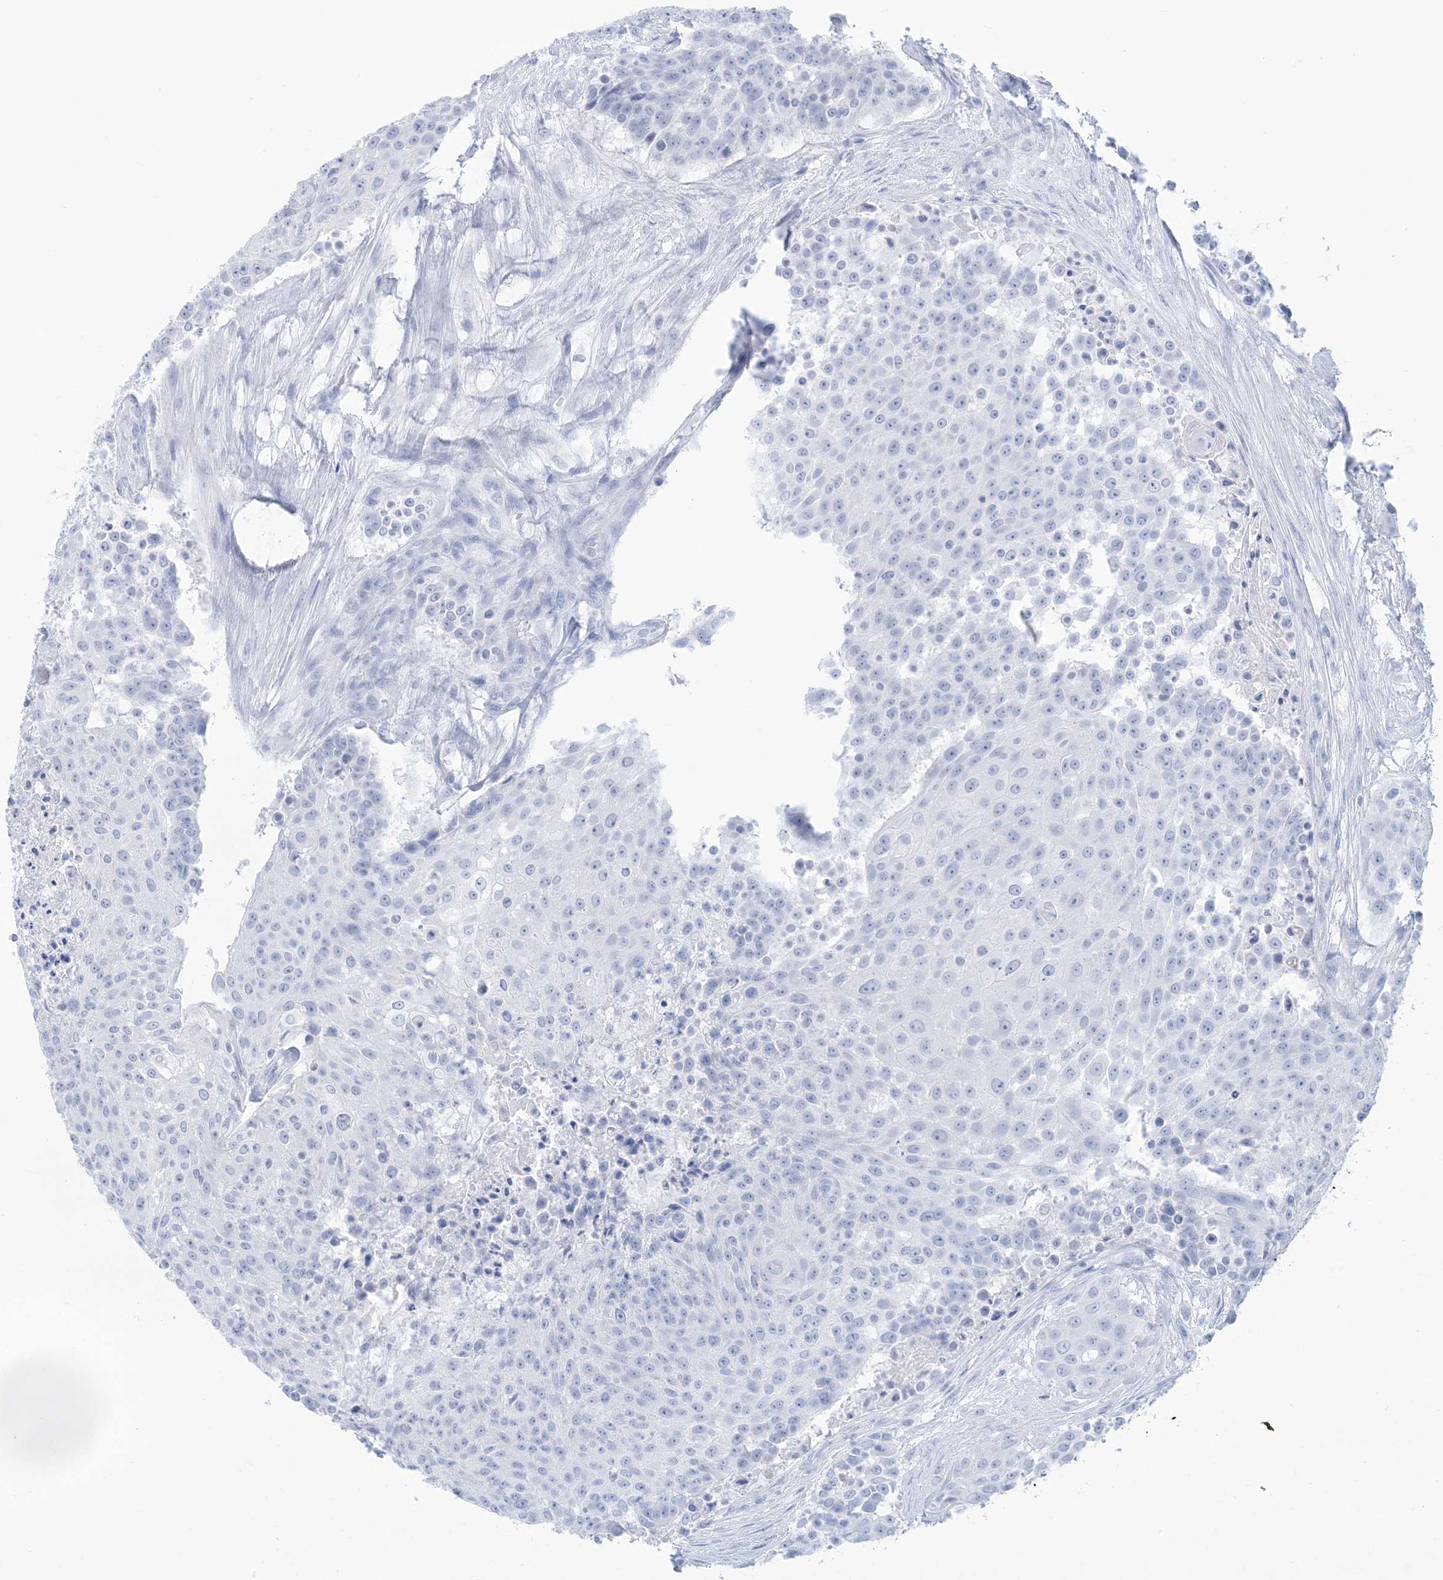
{"staining": {"intensity": "negative", "quantity": "none", "location": "none"}, "tissue": "urothelial cancer", "cell_type": "Tumor cells", "image_type": "cancer", "snomed": [{"axis": "morphology", "description": "Urothelial carcinoma, High grade"}, {"axis": "topography", "description": "Urinary bladder"}], "caption": "This histopathology image is of urothelial carcinoma (high-grade) stained with immunohistochemistry to label a protein in brown with the nuclei are counter-stained blue. There is no positivity in tumor cells.", "gene": "SH3YL1", "patient": {"sex": "female", "age": 63}}